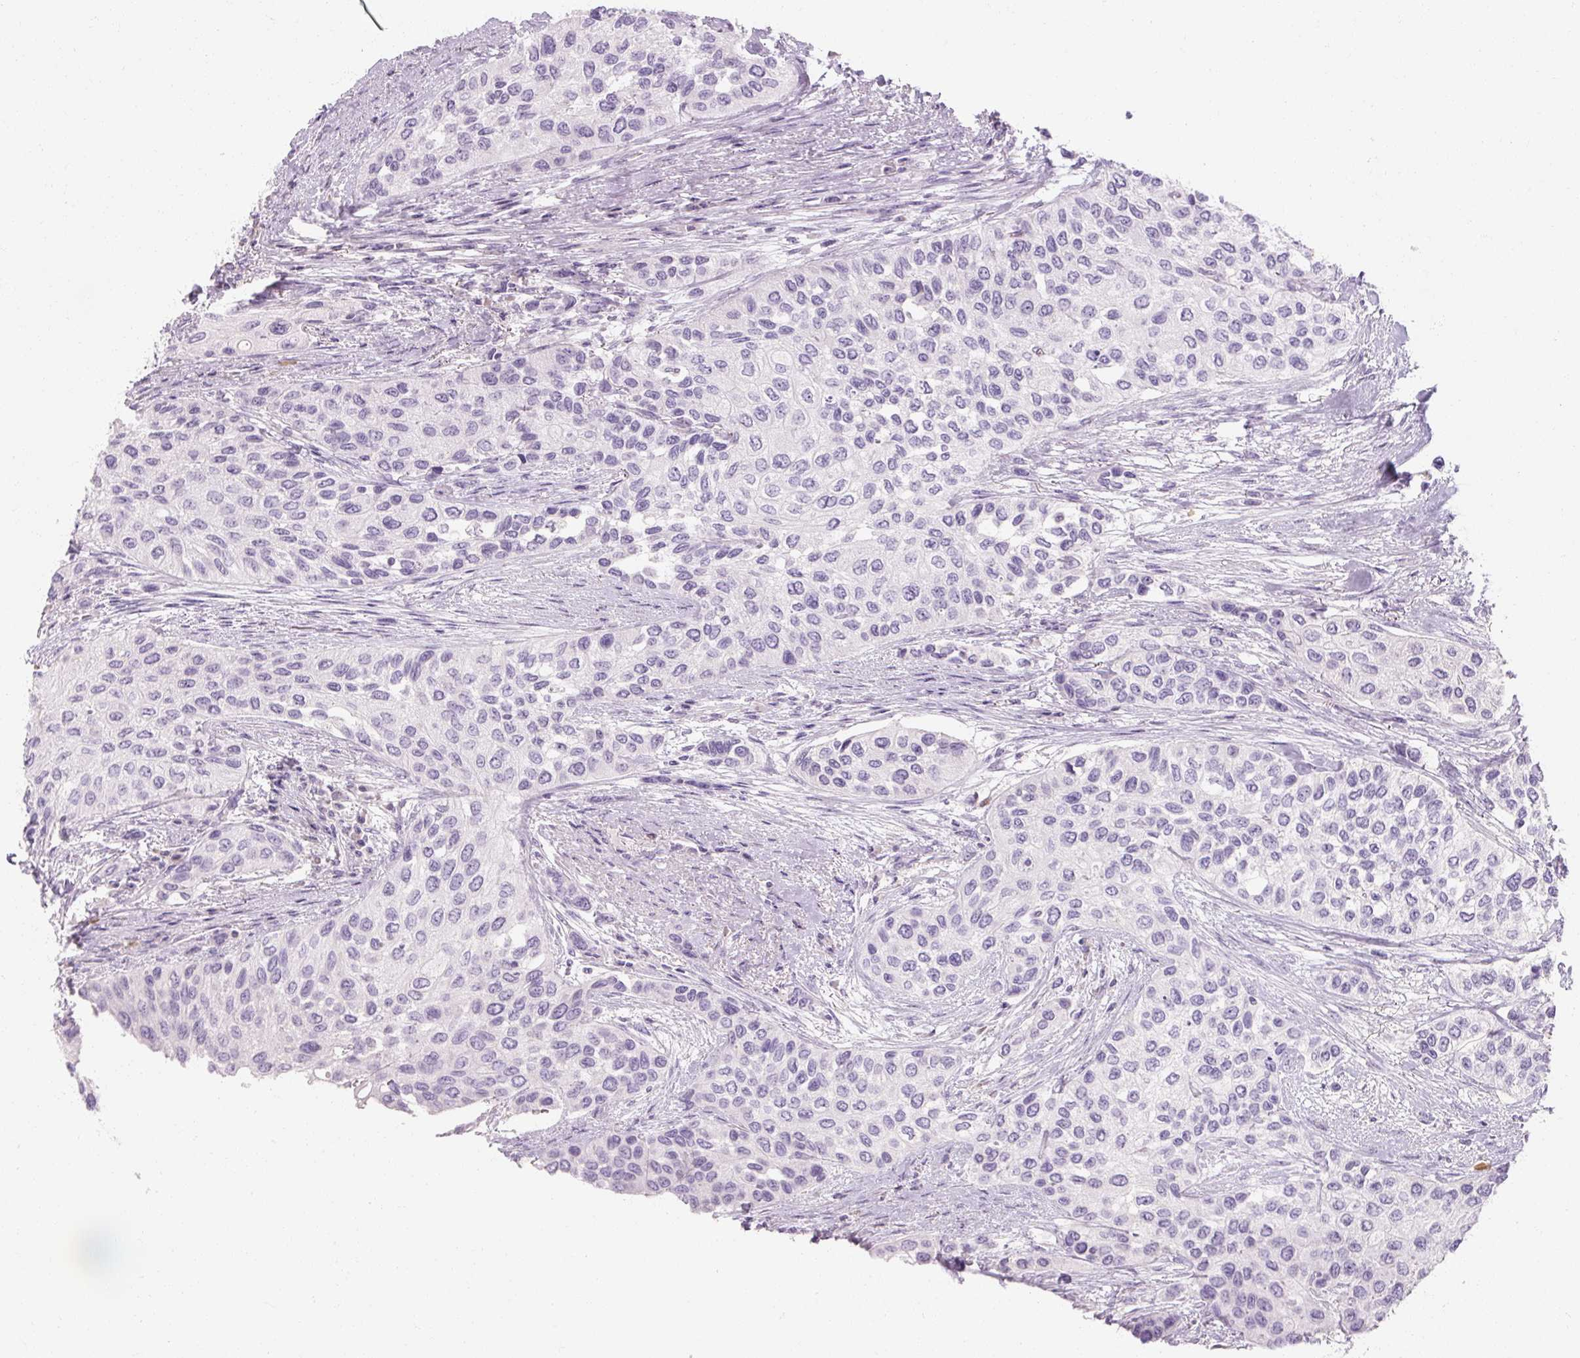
{"staining": {"intensity": "negative", "quantity": "none", "location": "none"}, "tissue": "urothelial cancer", "cell_type": "Tumor cells", "image_type": "cancer", "snomed": [{"axis": "morphology", "description": "Normal tissue, NOS"}, {"axis": "morphology", "description": "Urothelial carcinoma, High grade"}, {"axis": "topography", "description": "Vascular tissue"}, {"axis": "topography", "description": "Urinary bladder"}], "caption": "This is a photomicrograph of immunohistochemistry staining of urothelial cancer, which shows no positivity in tumor cells. (DAB IHC visualized using brightfield microscopy, high magnification).", "gene": "NFE2L3", "patient": {"sex": "female", "age": 56}}